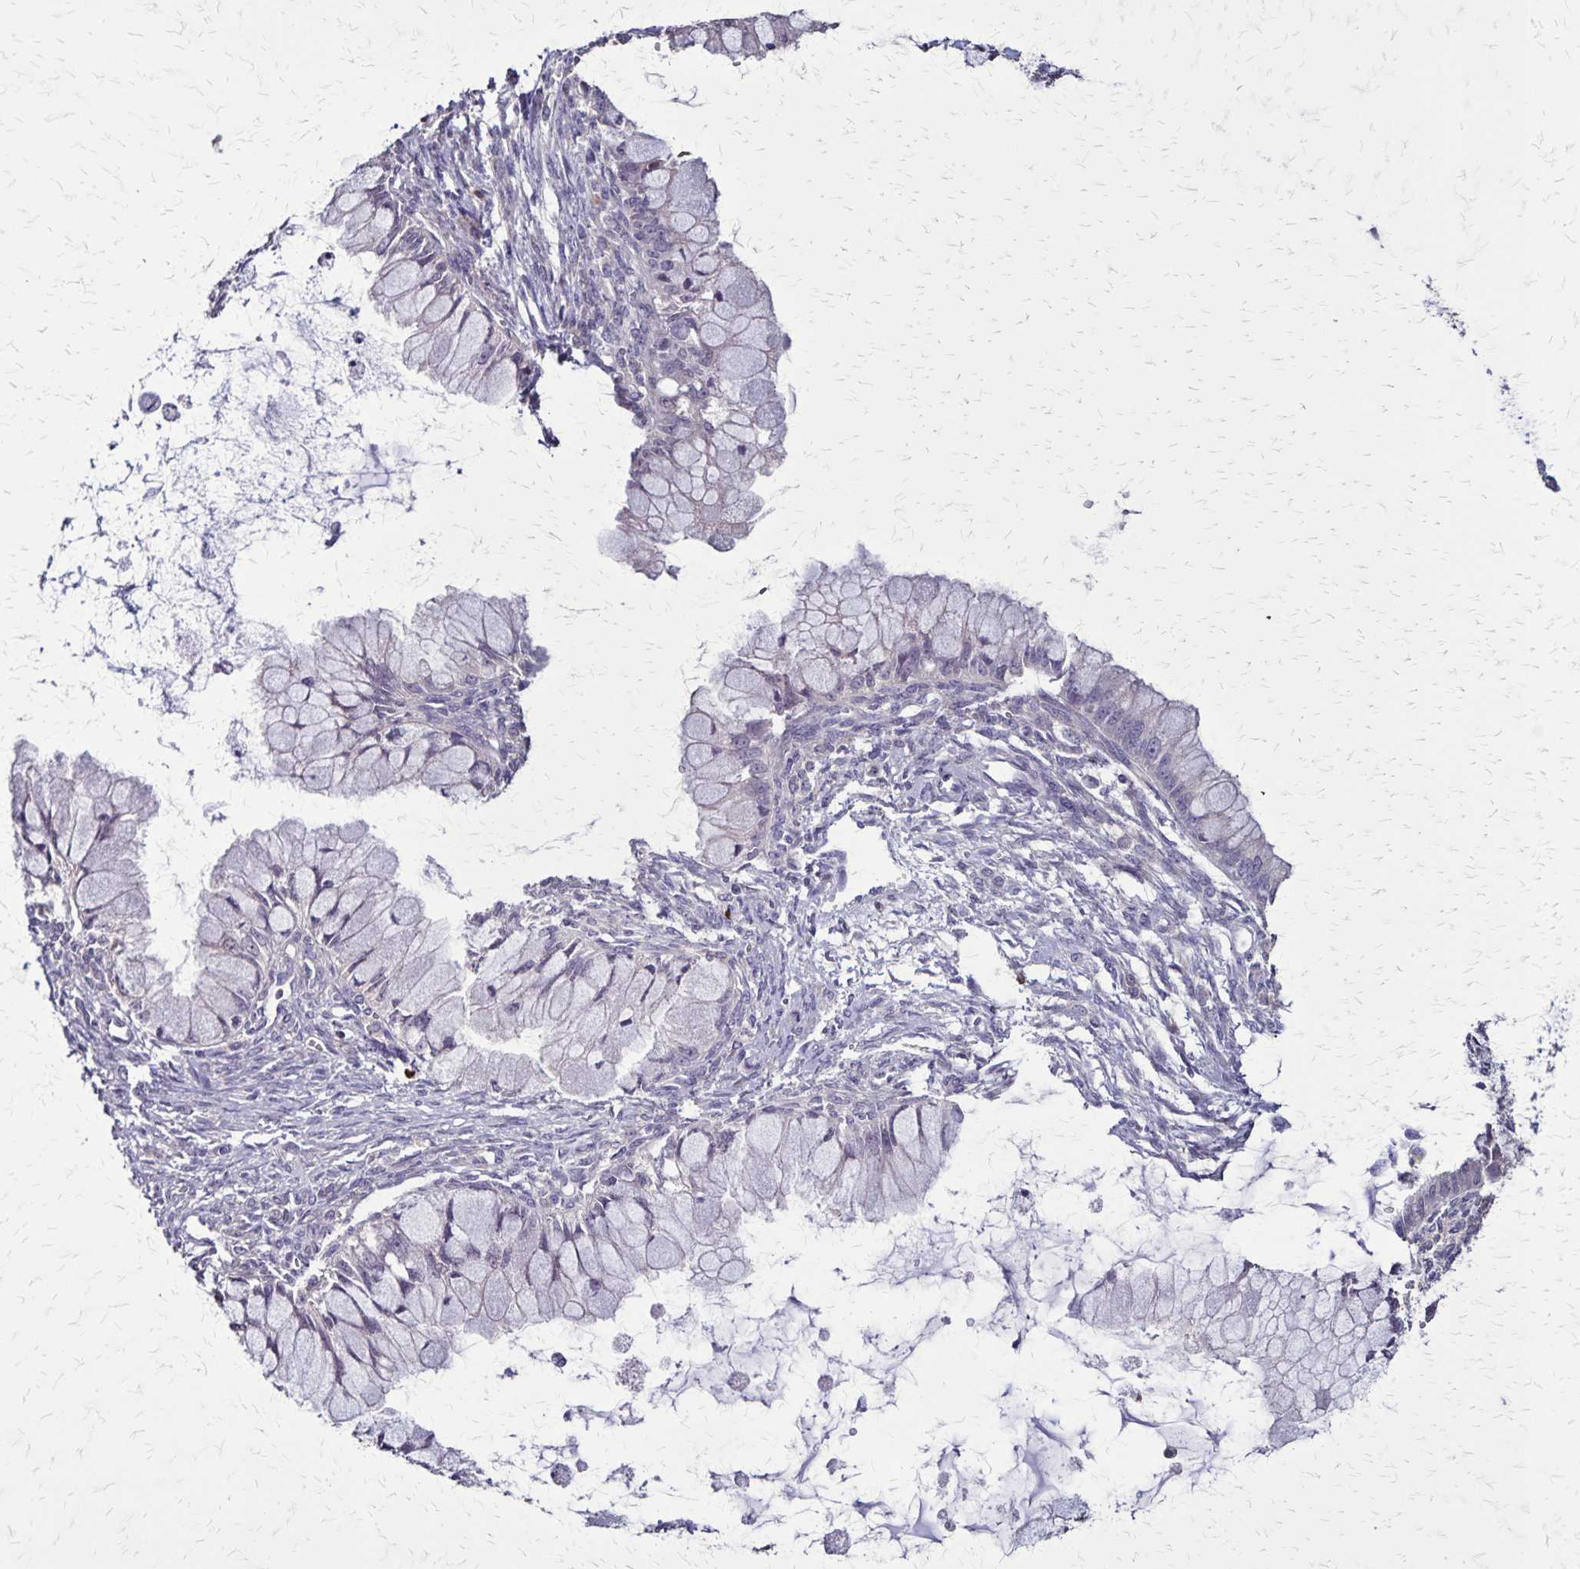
{"staining": {"intensity": "negative", "quantity": "none", "location": "none"}, "tissue": "ovarian cancer", "cell_type": "Tumor cells", "image_type": "cancer", "snomed": [{"axis": "morphology", "description": "Cystadenocarcinoma, mucinous, NOS"}, {"axis": "topography", "description": "Ovary"}], "caption": "IHC of human ovarian cancer (mucinous cystadenocarcinoma) exhibits no positivity in tumor cells. (DAB (3,3'-diaminobenzidine) immunohistochemistry (IHC), high magnification).", "gene": "ULBP3", "patient": {"sex": "female", "age": 34}}